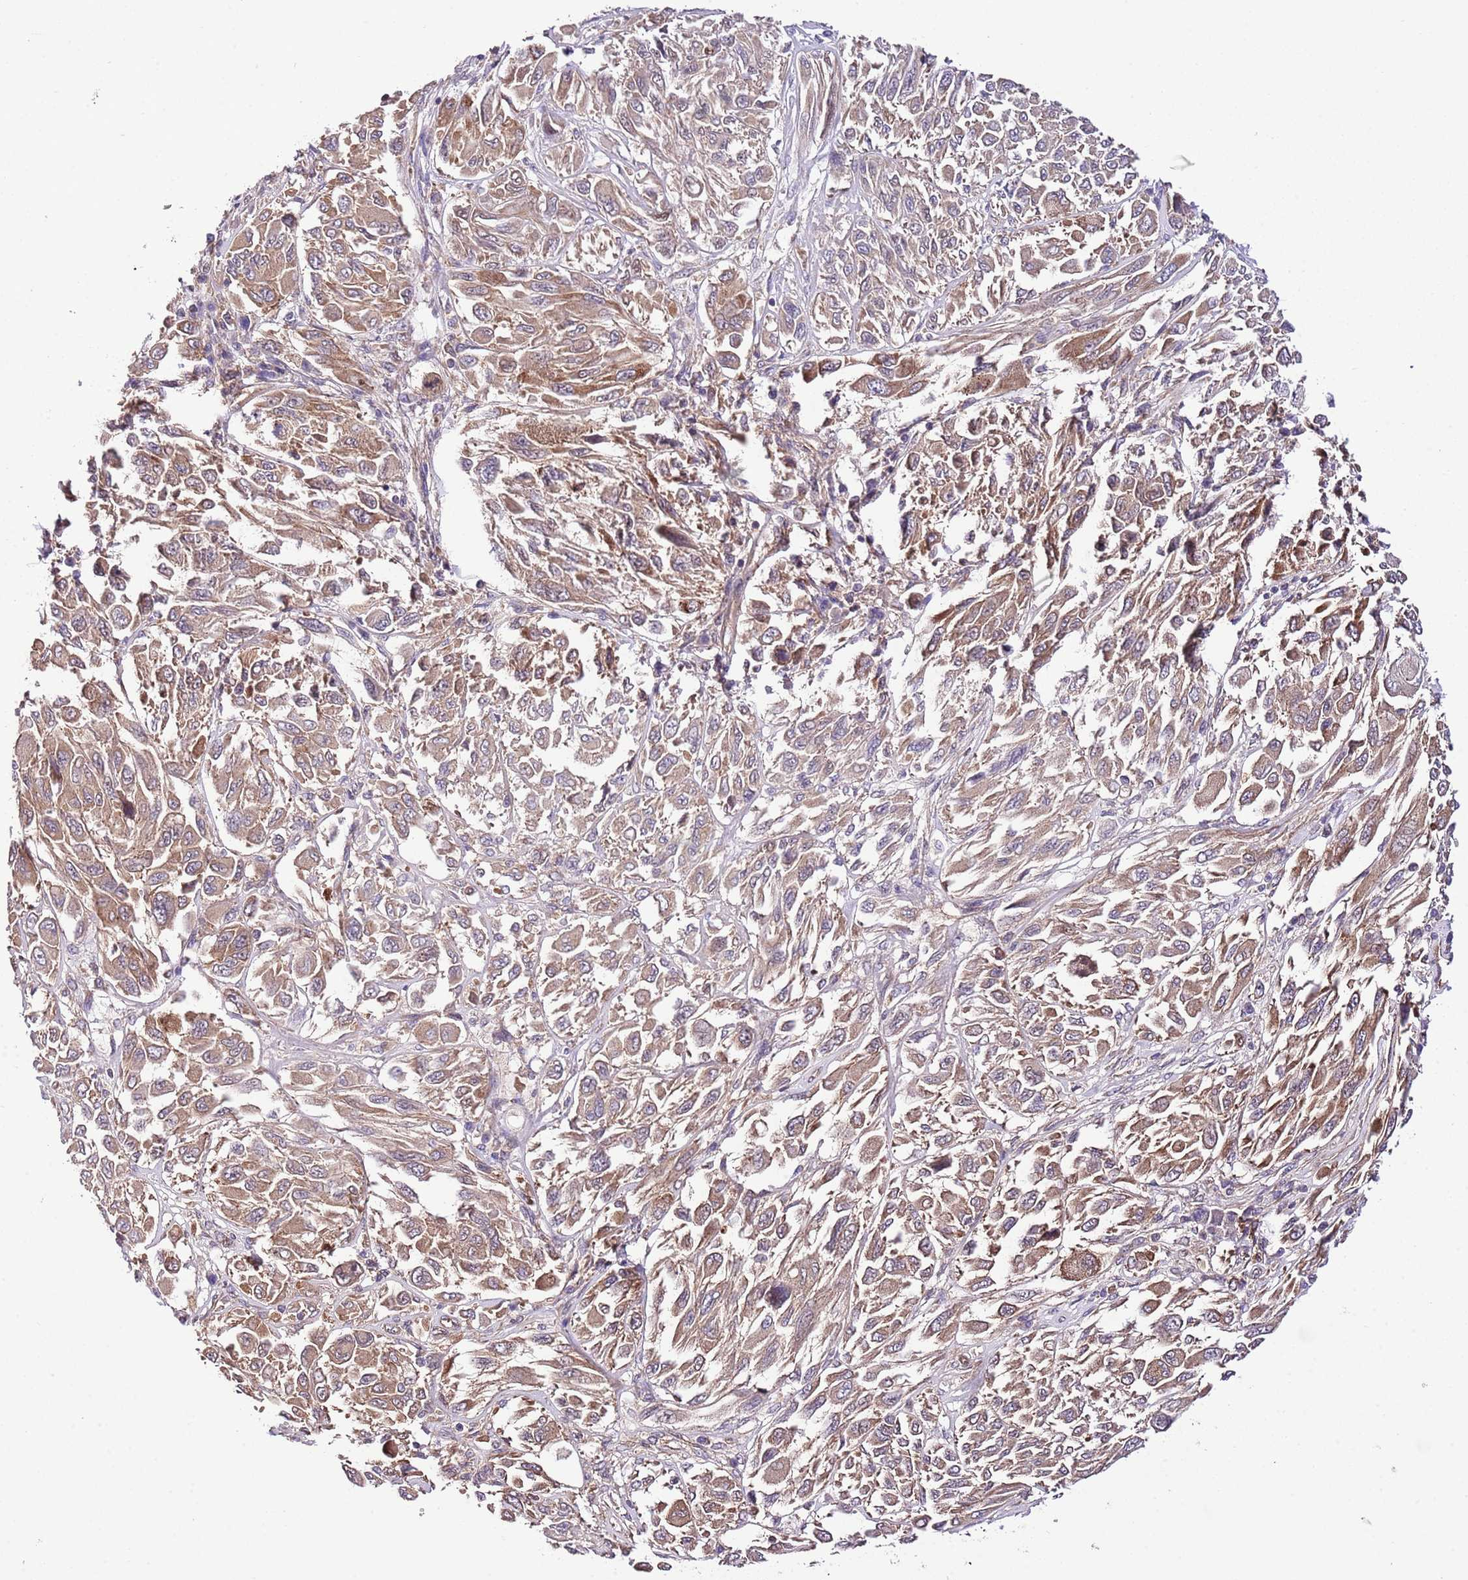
{"staining": {"intensity": "moderate", "quantity": ">75%", "location": "cytoplasmic/membranous"}, "tissue": "melanoma", "cell_type": "Tumor cells", "image_type": "cancer", "snomed": [{"axis": "morphology", "description": "Malignant melanoma, NOS"}, {"axis": "topography", "description": "Skin"}], "caption": "A high-resolution photomicrograph shows immunohistochemistry (IHC) staining of malignant melanoma, which shows moderate cytoplasmic/membranous expression in about >75% of tumor cells. (Brightfield microscopy of DAB IHC at high magnification).", "gene": "DONSON", "patient": {"sex": "female", "age": 91}}